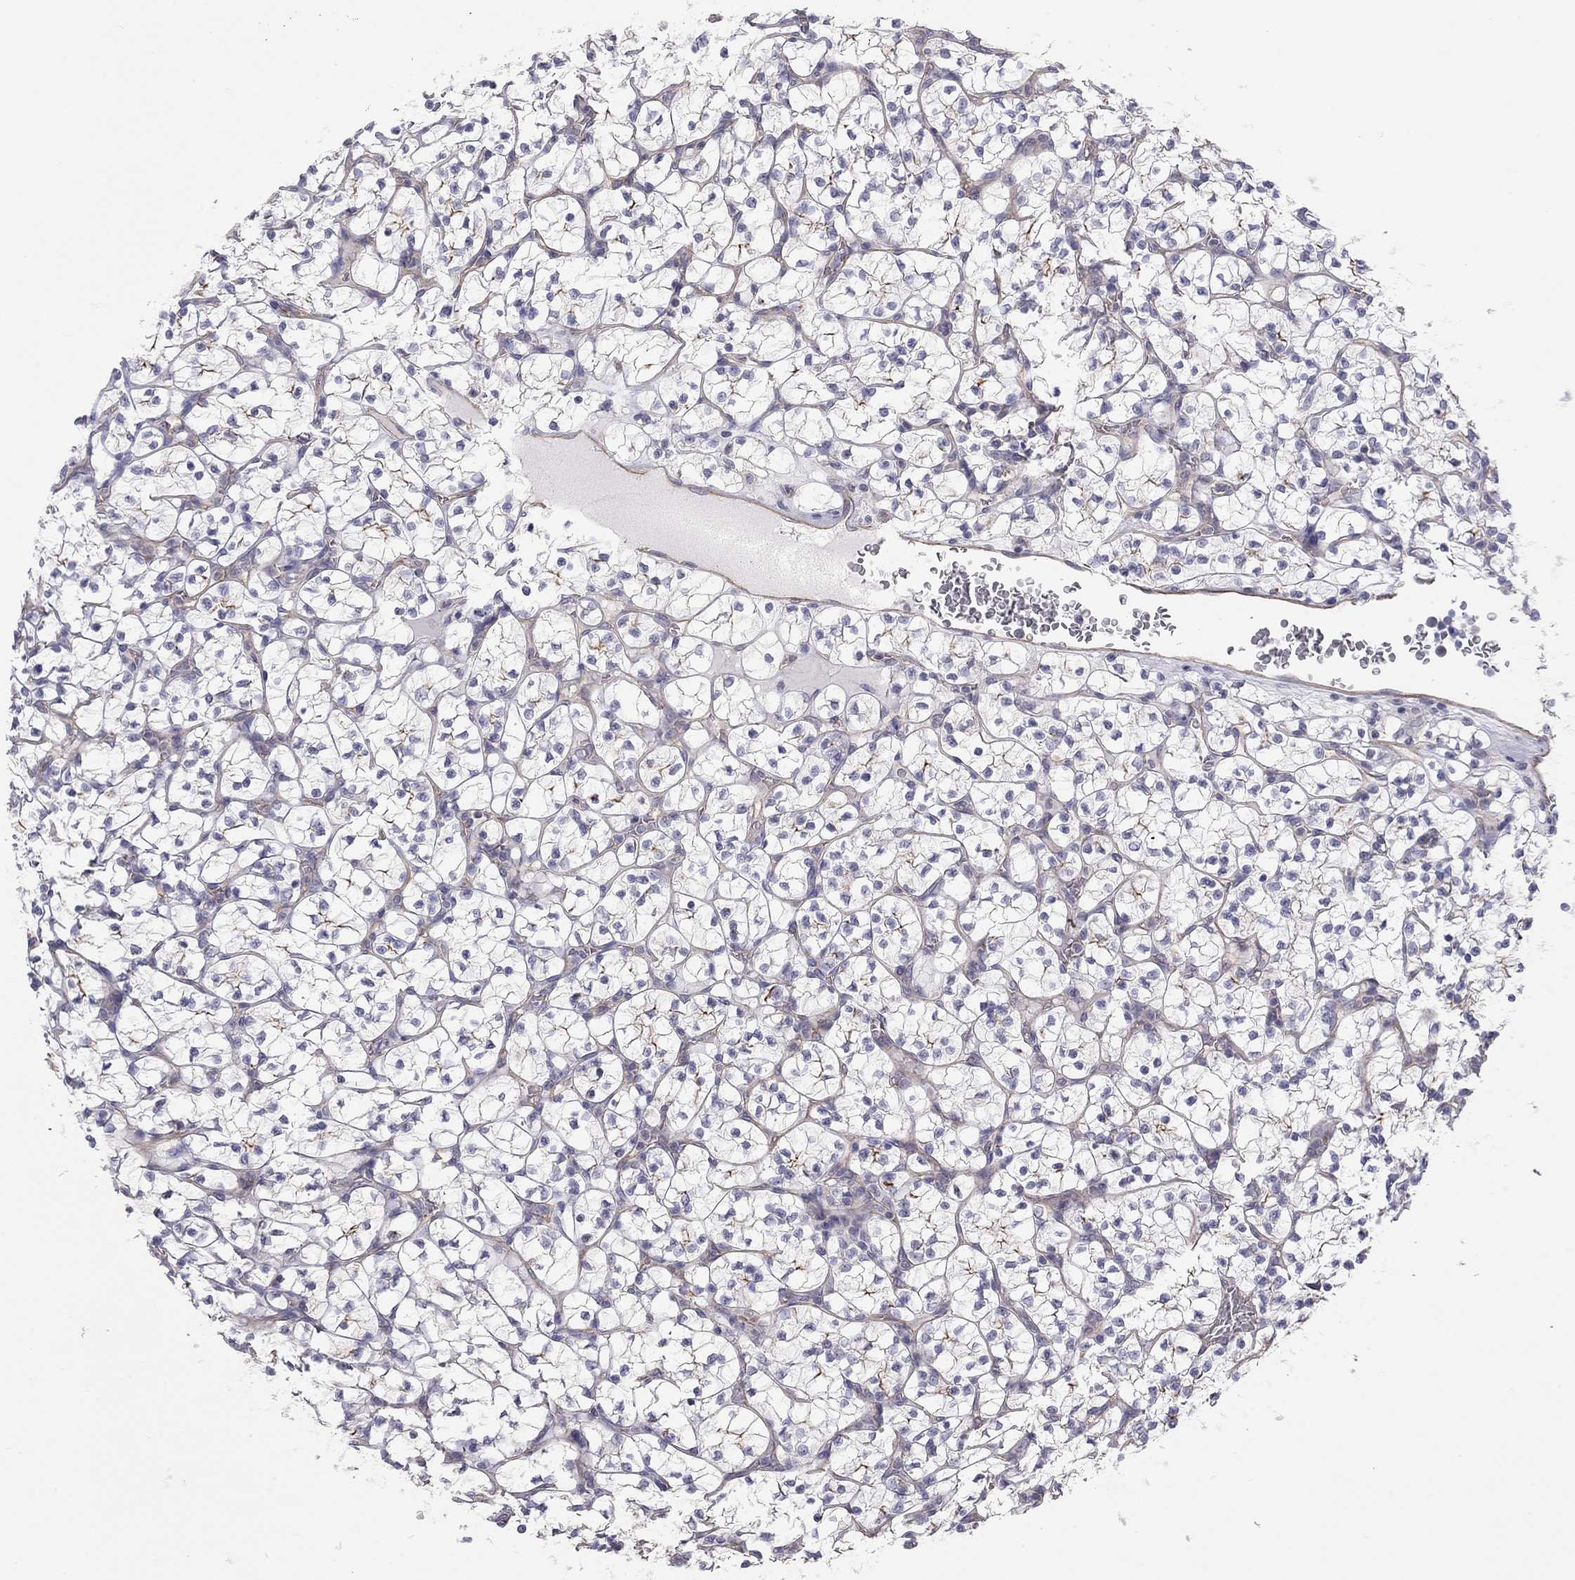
{"staining": {"intensity": "negative", "quantity": "none", "location": "none"}, "tissue": "renal cancer", "cell_type": "Tumor cells", "image_type": "cancer", "snomed": [{"axis": "morphology", "description": "Adenocarcinoma, NOS"}, {"axis": "topography", "description": "Kidney"}], "caption": "DAB (3,3'-diaminobenzidine) immunohistochemical staining of renal adenocarcinoma demonstrates no significant expression in tumor cells.", "gene": "GPRC5B", "patient": {"sex": "female", "age": 89}}